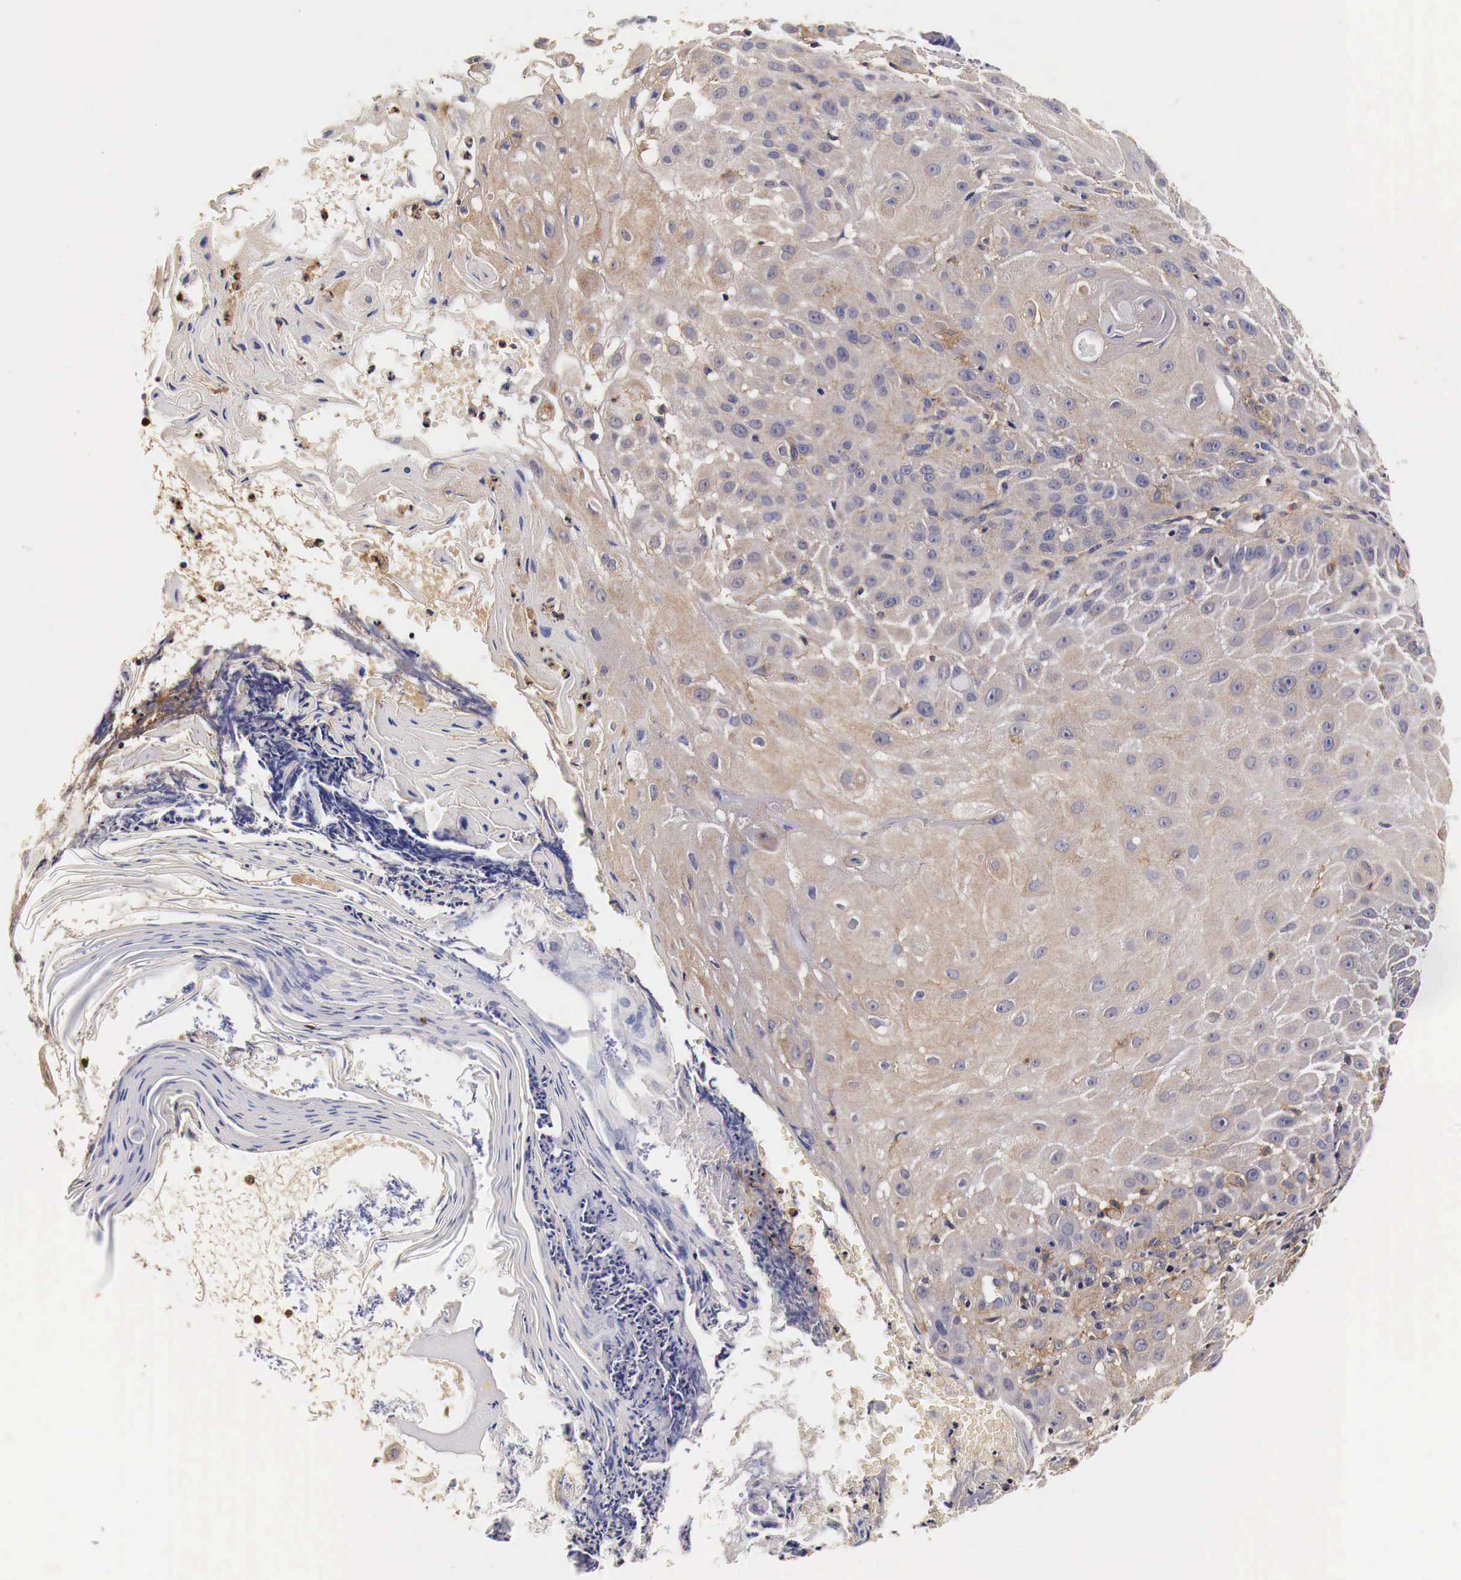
{"staining": {"intensity": "weak", "quantity": ">75%", "location": "cytoplasmic/membranous"}, "tissue": "skin cancer", "cell_type": "Tumor cells", "image_type": "cancer", "snomed": [{"axis": "morphology", "description": "Squamous cell carcinoma, NOS"}, {"axis": "topography", "description": "Skin"}], "caption": "Immunohistochemical staining of human squamous cell carcinoma (skin) shows weak cytoplasmic/membranous protein expression in about >75% of tumor cells.", "gene": "RP2", "patient": {"sex": "female", "age": 89}}